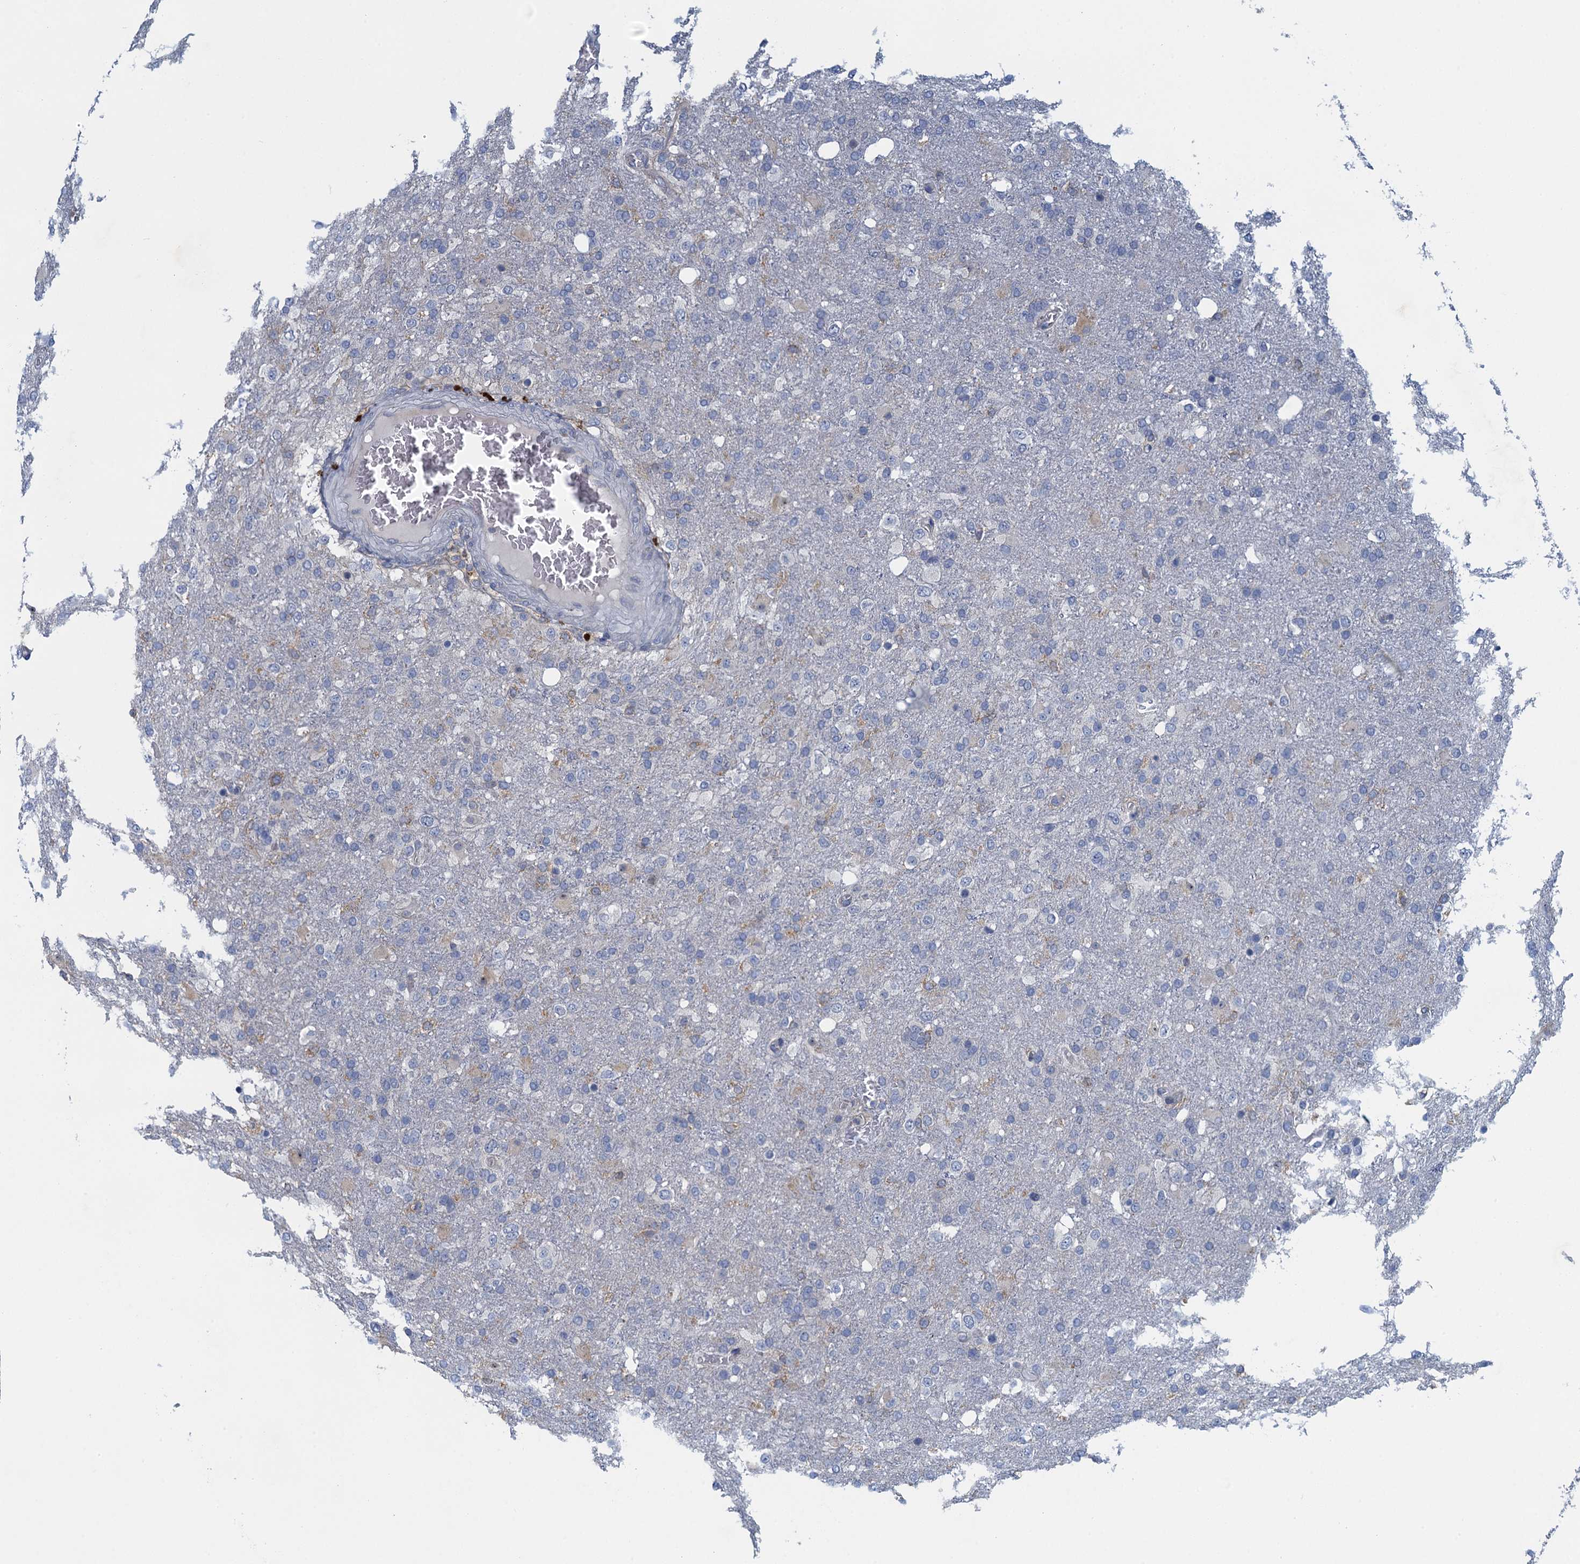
{"staining": {"intensity": "negative", "quantity": "none", "location": "none"}, "tissue": "glioma", "cell_type": "Tumor cells", "image_type": "cancer", "snomed": [{"axis": "morphology", "description": "Glioma, malignant, High grade"}, {"axis": "topography", "description": "Brain"}], "caption": "A high-resolution image shows immunohistochemistry (IHC) staining of glioma, which exhibits no significant staining in tumor cells.", "gene": "NCKAP1L", "patient": {"sex": "female", "age": 74}}